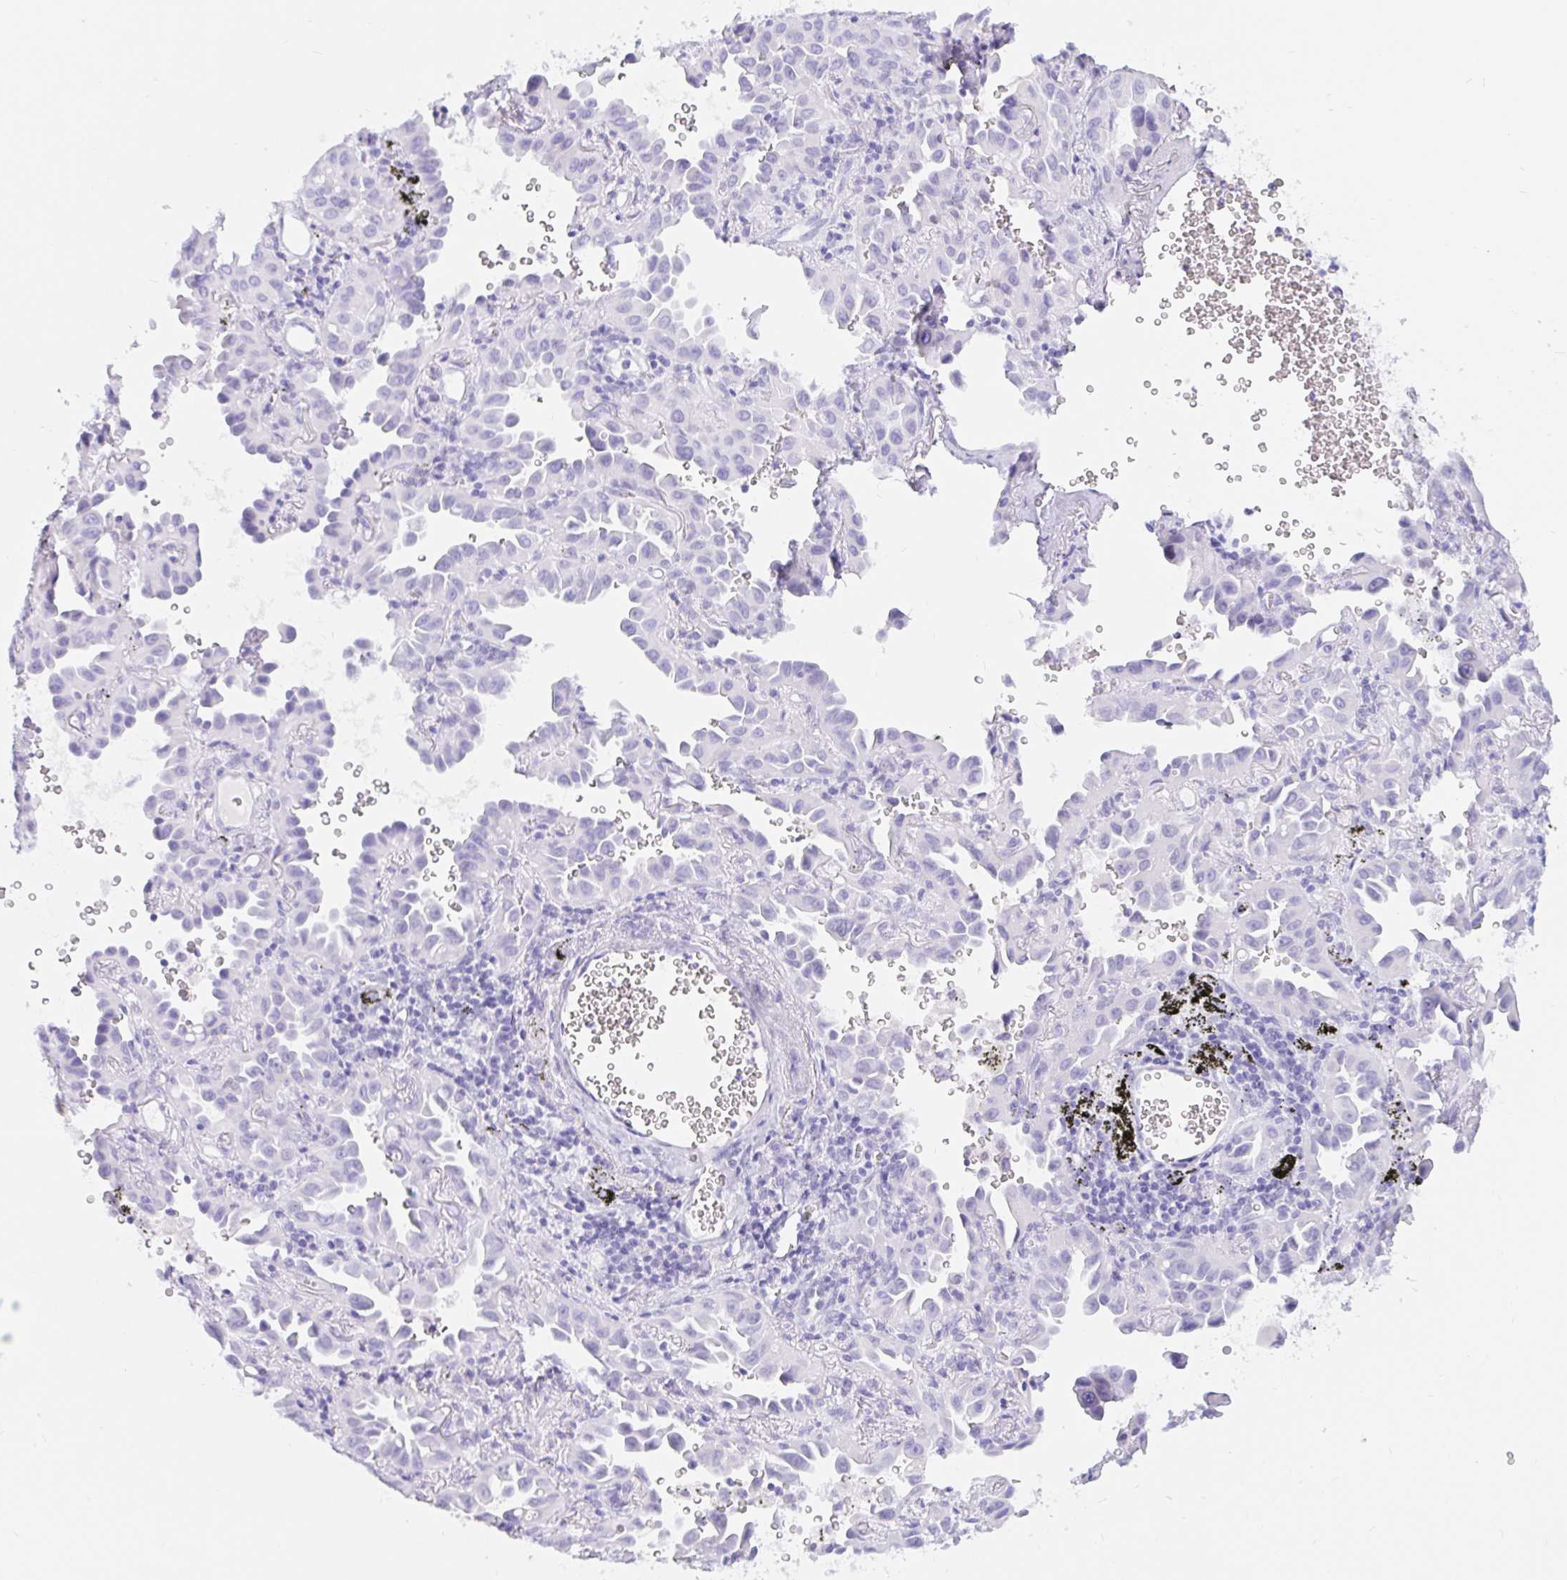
{"staining": {"intensity": "negative", "quantity": "none", "location": "none"}, "tissue": "lung cancer", "cell_type": "Tumor cells", "image_type": "cancer", "snomed": [{"axis": "morphology", "description": "Adenocarcinoma, NOS"}, {"axis": "topography", "description": "Lung"}], "caption": "High power microscopy image of an IHC image of lung cancer (adenocarcinoma), revealing no significant expression in tumor cells.", "gene": "OR6T1", "patient": {"sex": "male", "age": 68}}